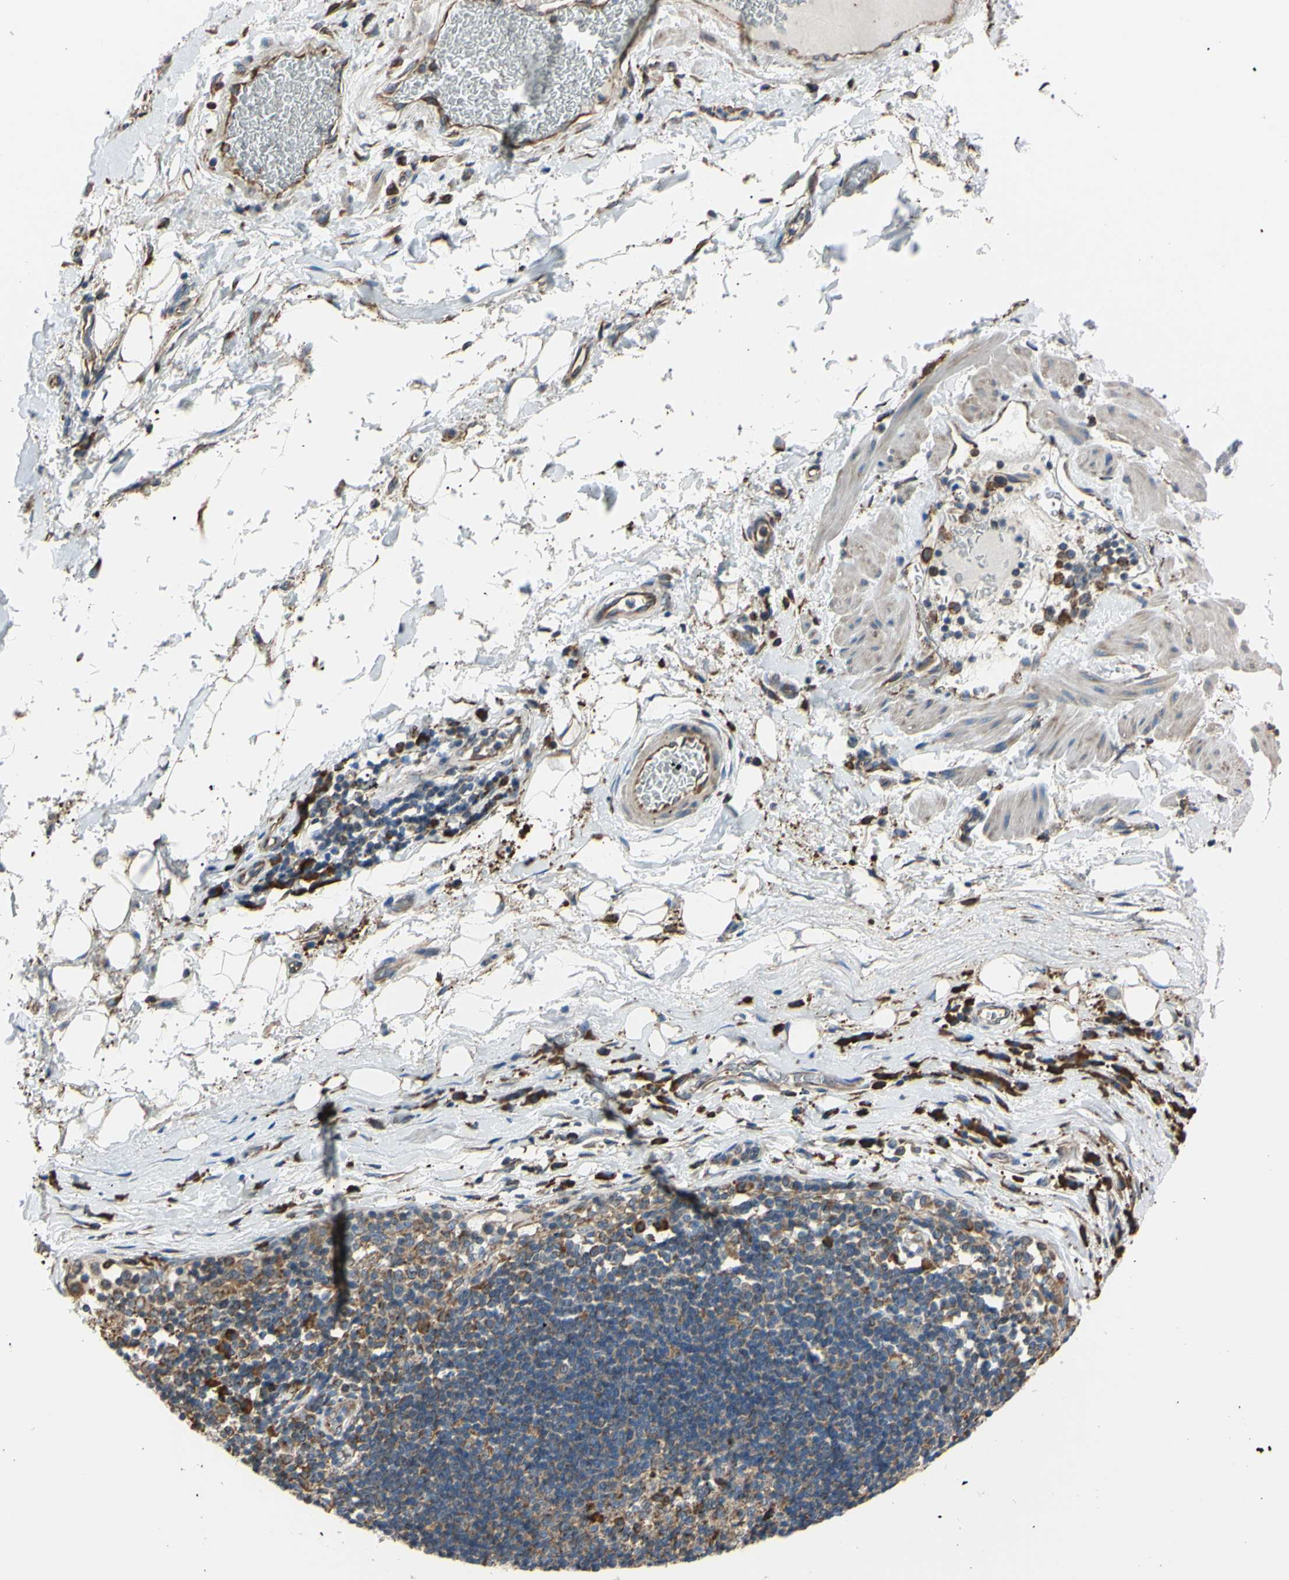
{"staining": {"intensity": "negative", "quantity": "none", "location": "none"}, "tissue": "adipose tissue", "cell_type": "Adipocytes", "image_type": "normal", "snomed": [{"axis": "morphology", "description": "Normal tissue, NOS"}, {"axis": "morphology", "description": "Adenocarcinoma, NOS"}, {"axis": "topography", "description": "Esophagus"}], "caption": "DAB (3,3'-diaminobenzidine) immunohistochemical staining of benign human adipose tissue reveals no significant expression in adipocytes. Nuclei are stained in blue.", "gene": "BMF", "patient": {"sex": "male", "age": 62}}